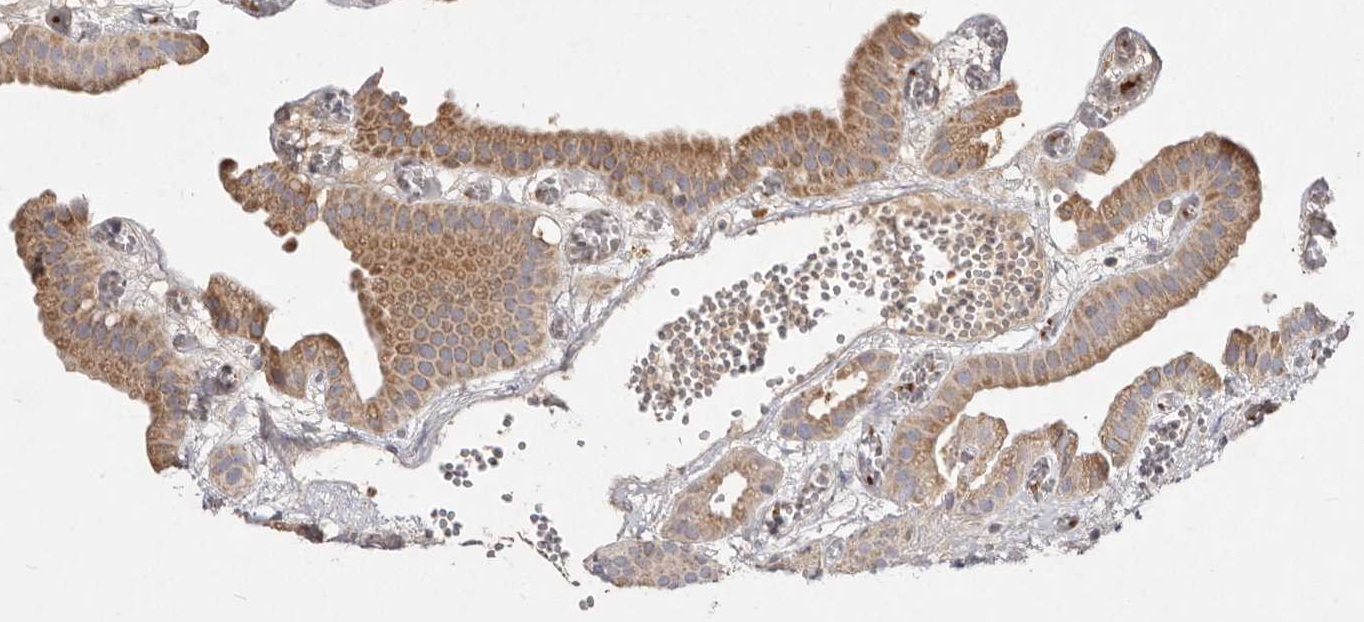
{"staining": {"intensity": "moderate", "quantity": ">75%", "location": "cytoplasmic/membranous"}, "tissue": "gallbladder", "cell_type": "Glandular cells", "image_type": "normal", "snomed": [{"axis": "morphology", "description": "Normal tissue, NOS"}, {"axis": "topography", "description": "Gallbladder"}], "caption": "Brown immunohistochemical staining in unremarkable human gallbladder displays moderate cytoplasmic/membranous positivity in about >75% of glandular cells.", "gene": "SLC25A20", "patient": {"sex": "female", "age": 64}}